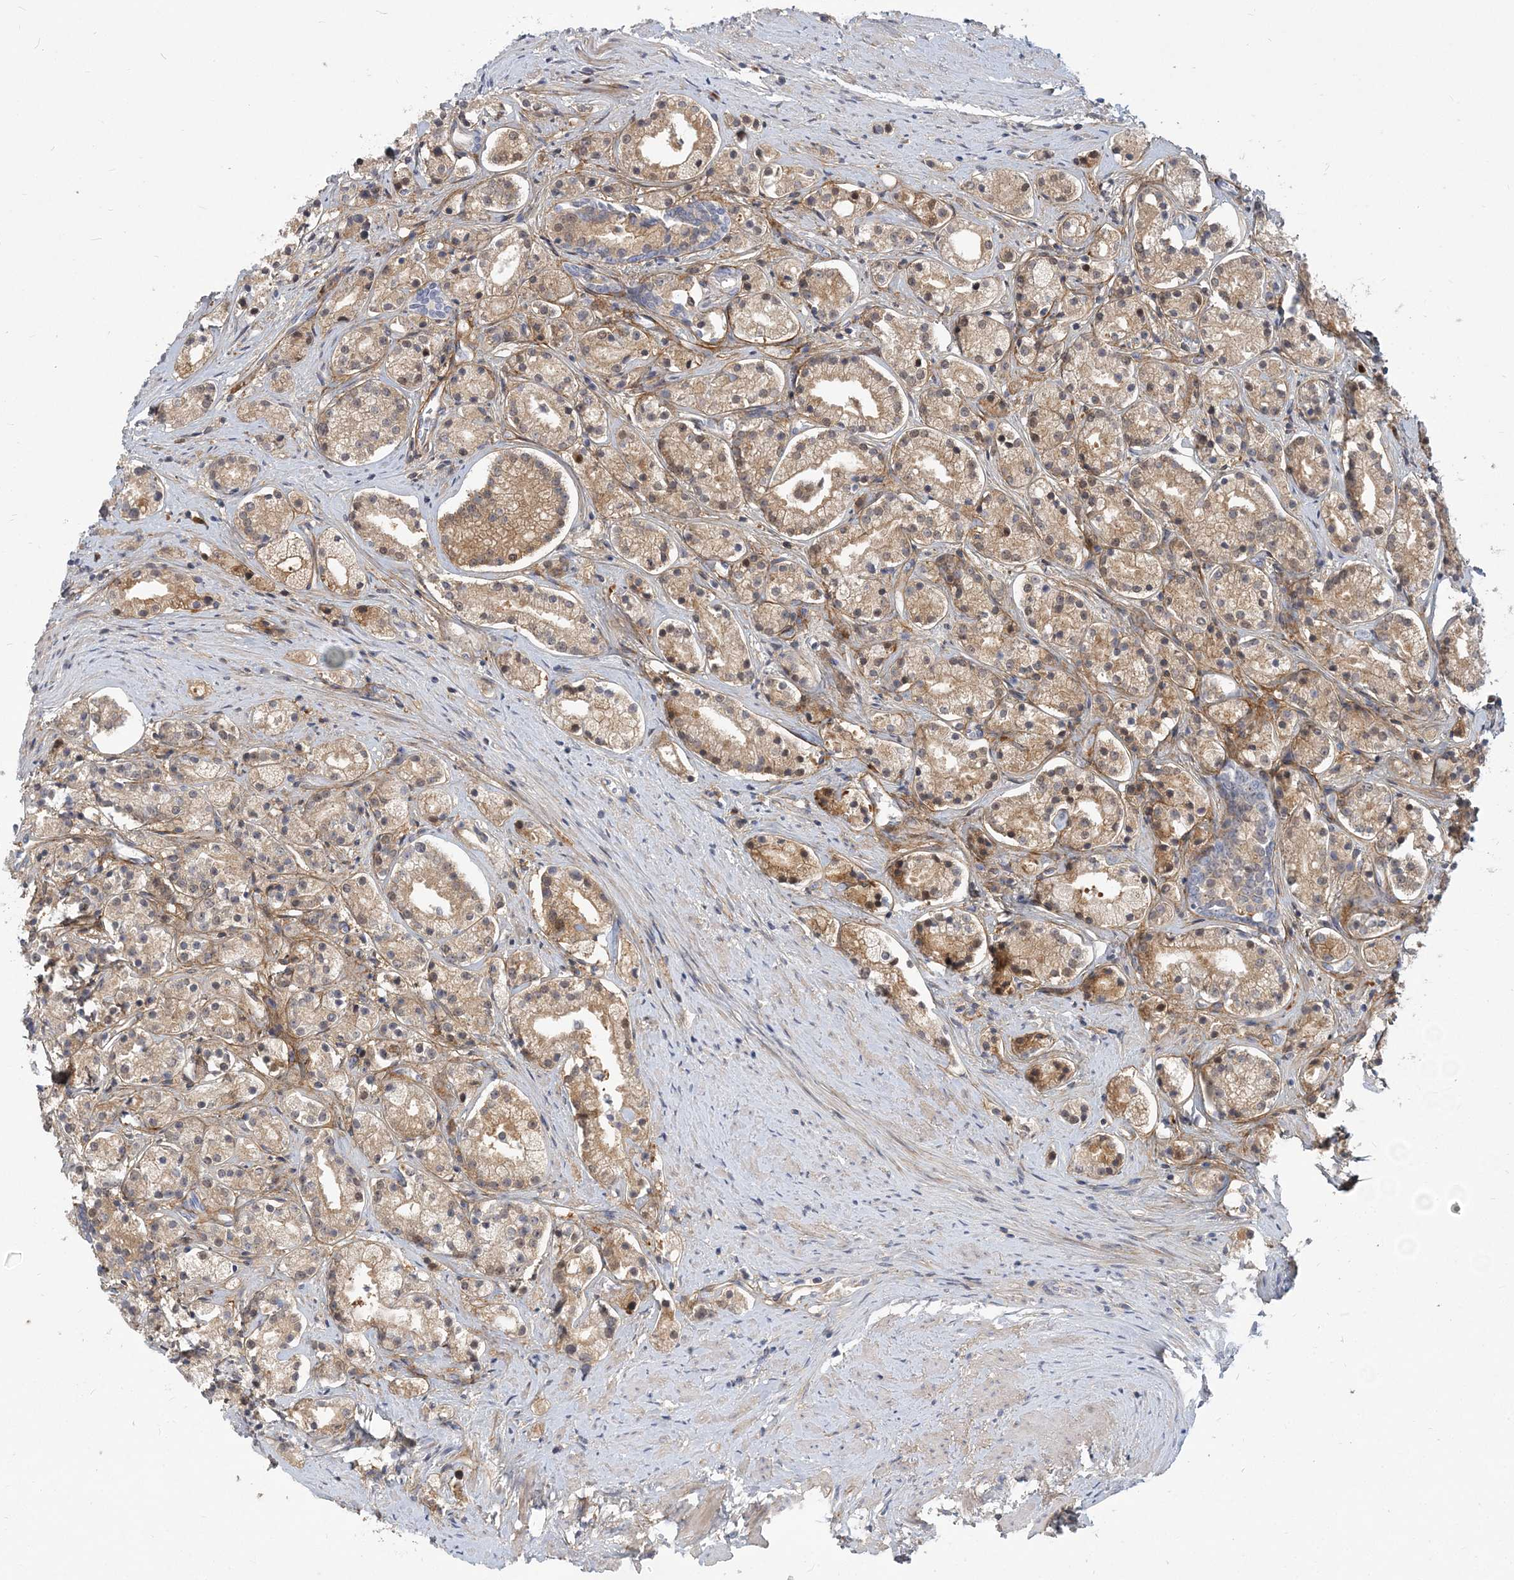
{"staining": {"intensity": "weak", "quantity": ">75%", "location": "cytoplasmic/membranous"}, "tissue": "prostate cancer", "cell_type": "Tumor cells", "image_type": "cancer", "snomed": [{"axis": "morphology", "description": "Adenocarcinoma, High grade"}, {"axis": "topography", "description": "Prostate"}], "caption": "The micrograph exhibits staining of prostate high-grade adenocarcinoma, revealing weak cytoplasmic/membranous protein positivity (brown color) within tumor cells.", "gene": "GMPPA", "patient": {"sex": "male", "age": 69}}